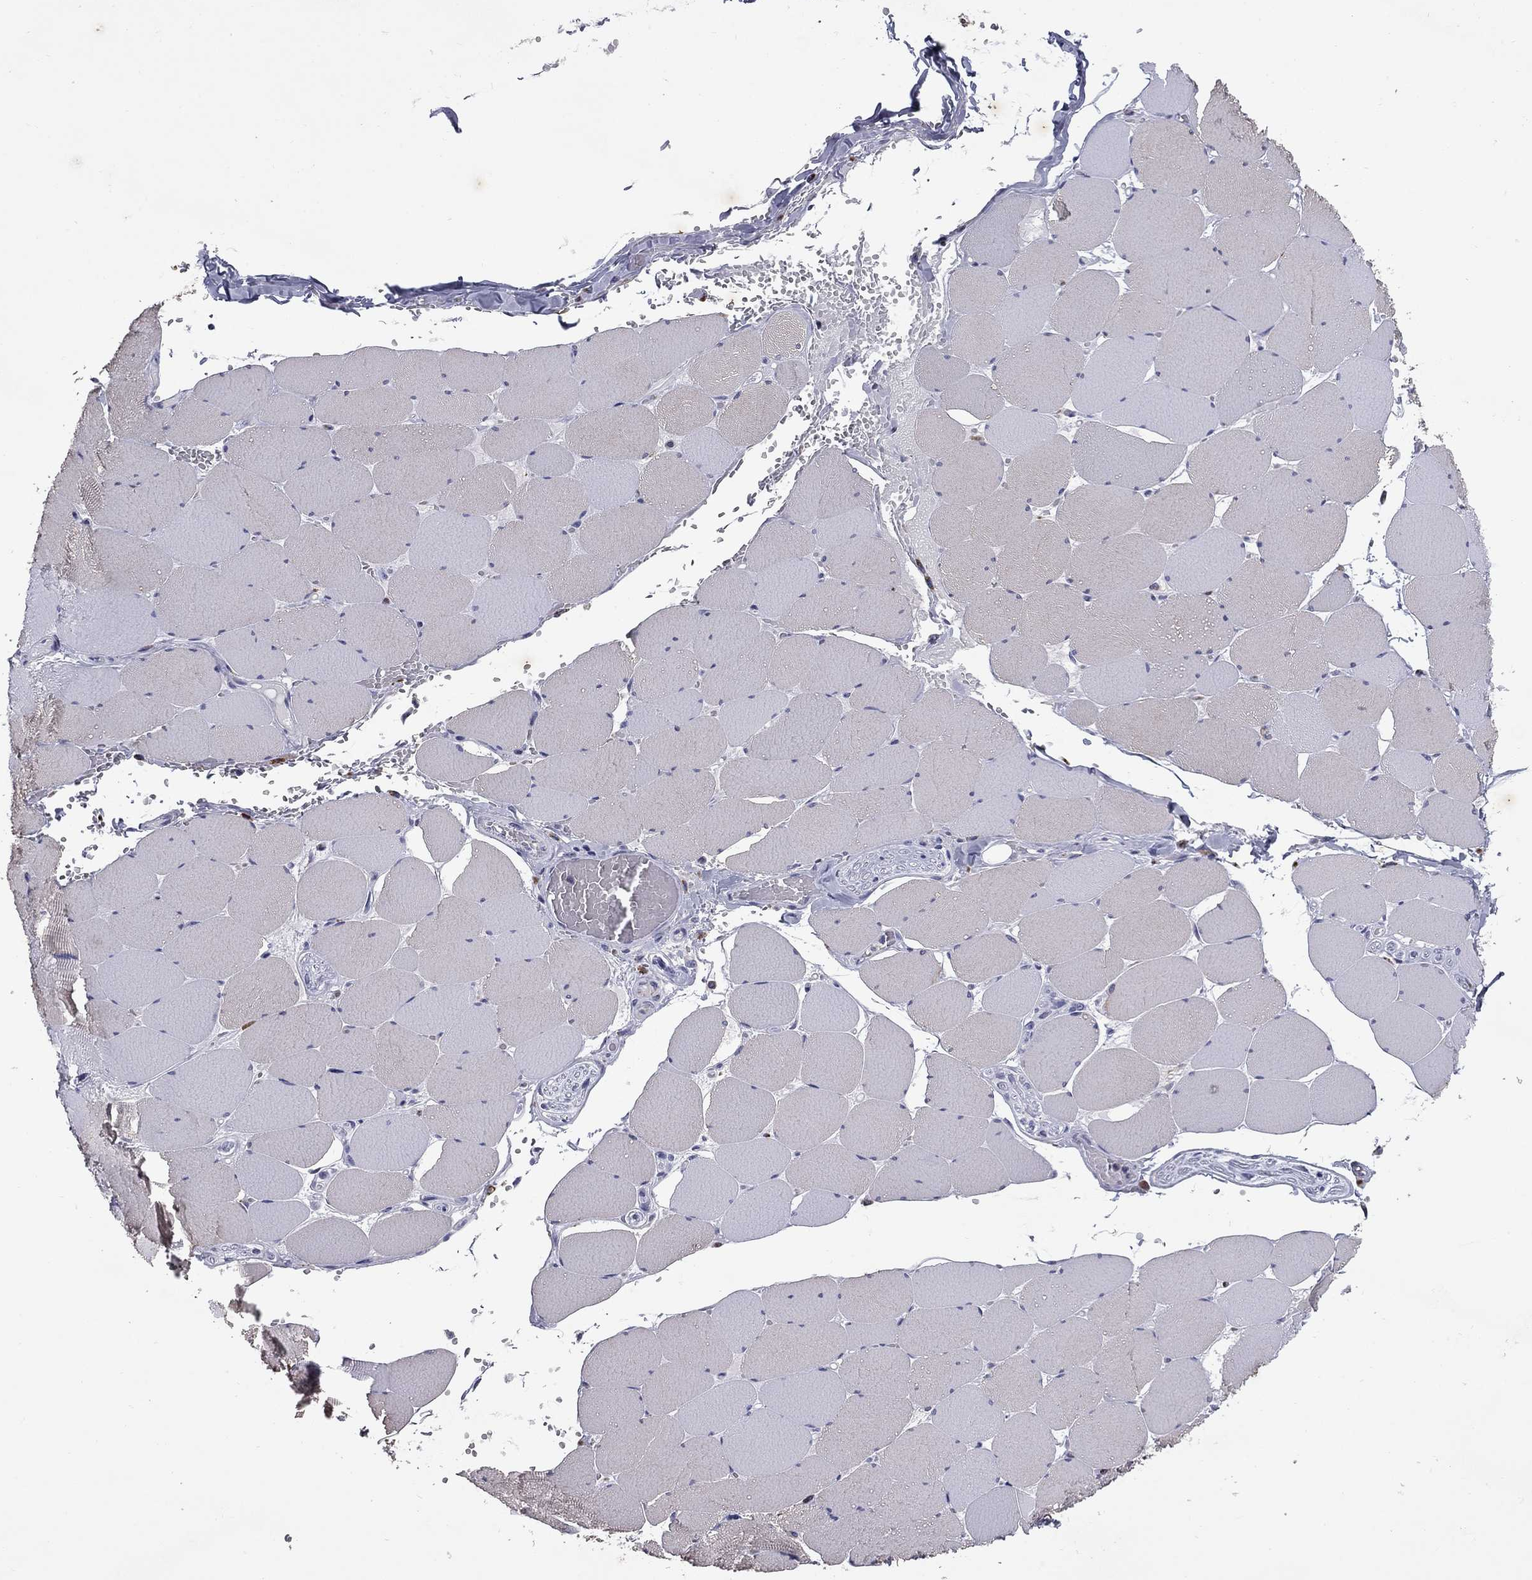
{"staining": {"intensity": "negative", "quantity": "none", "location": "none"}, "tissue": "skeletal muscle", "cell_type": "Myocytes", "image_type": "normal", "snomed": [{"axis": "morphology", "description": "Normal tissue, NOS"}, {"axis": "morphology", "description": "Malignant melanoma, Metastatic site"}, {"axis": "topography", "description": "Skeletal muscle"}], "caption": "DAB (3,3'-diaminobenzidine) immunohistochemical staining of unremarkable skeletal muscle demonstrates no significant expression in myocytes. (Brightfield microscopy of DAB (3,3'-diaminobenzidine) IHC at high magnification).", "gene": "MADCAM1", "patient": {"sex": "male", "age": 50}}